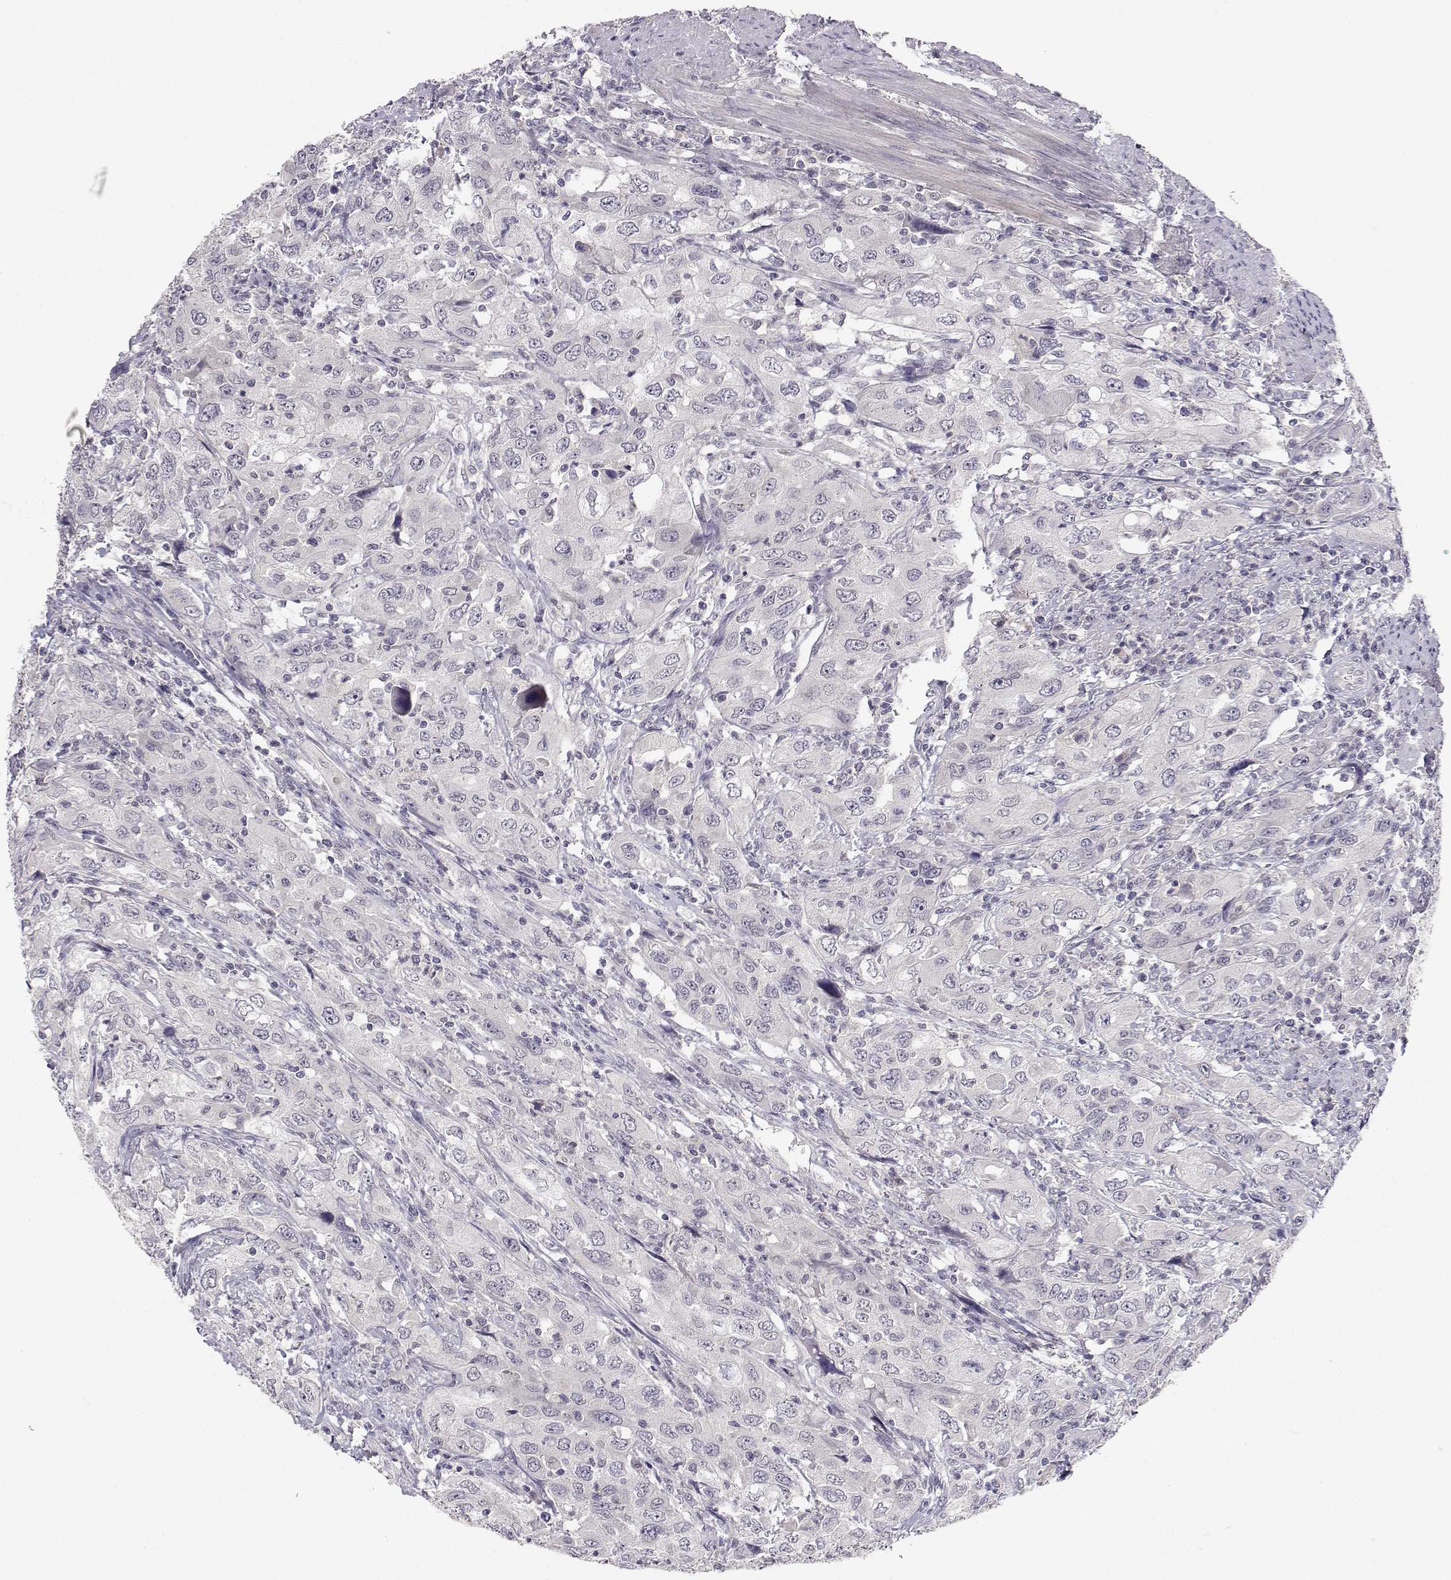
{"staining": {"intensity": "negative", "quantity": "none", "location": "none"}, "tissue": "urothelial cancer", "cell_type": "Tumor cells", "image_type": "cancer", "snomed": [{"axis": "morphology", "description": "Urothelial carcinoma, High grade"}, {"axis": "topography", "description": "Urinary bladder"}], "caption": "A histopathology image of urothelial cancer stained for a protein displays no brown staining in tumor cells. (Stains: DAB (3,3'-diaminobenzidine) immunohistochemistry with hematoxylin counter stain, Microscopy: brightfield microscopy at high magnification).", "gene": "SLC6A3", "patient": {"sex": "male", "age": 76}}